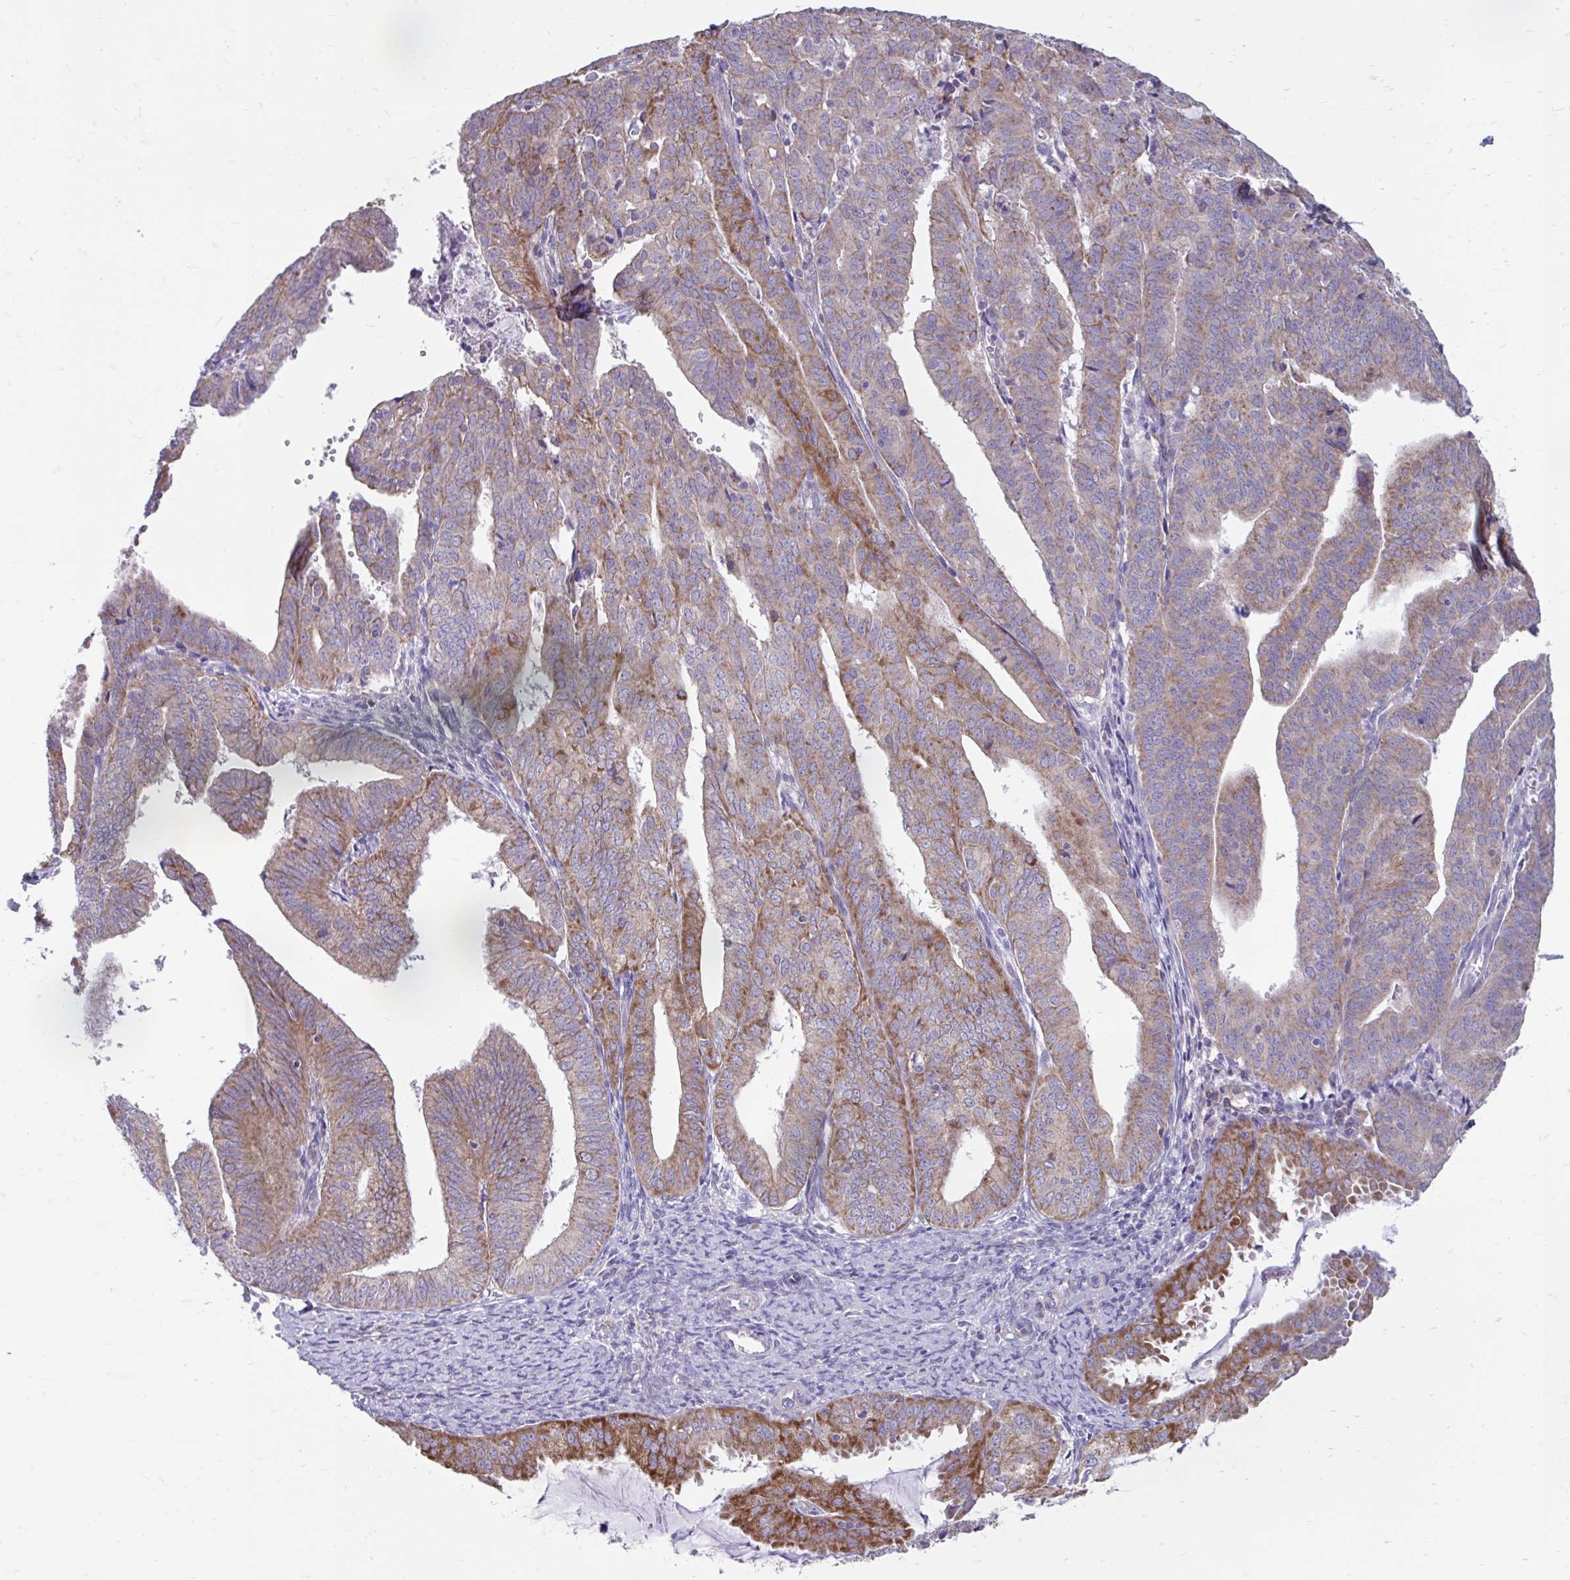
{"staining": {"intensity": "moderate", "quantity": ">75%", "location": "cytoplasmic/membranous"}, "tissue": "endometrial cancer", "cell_type": "Tumor cells", "image_type": "cancer", "snomed": [{"axis": "morphology", "description": "Adenocarcinoma, NOS"}, {"axis": "topography", "description": "Endometrium"}], "caption": "Protein expression analysis of human endometrial adenocarcinoma reveals moderate cytoplasmic/membranous expression in about >75% of tumor cells.", "gene": "LINGO4", "patient": {"sex": "female", "age": 70}}